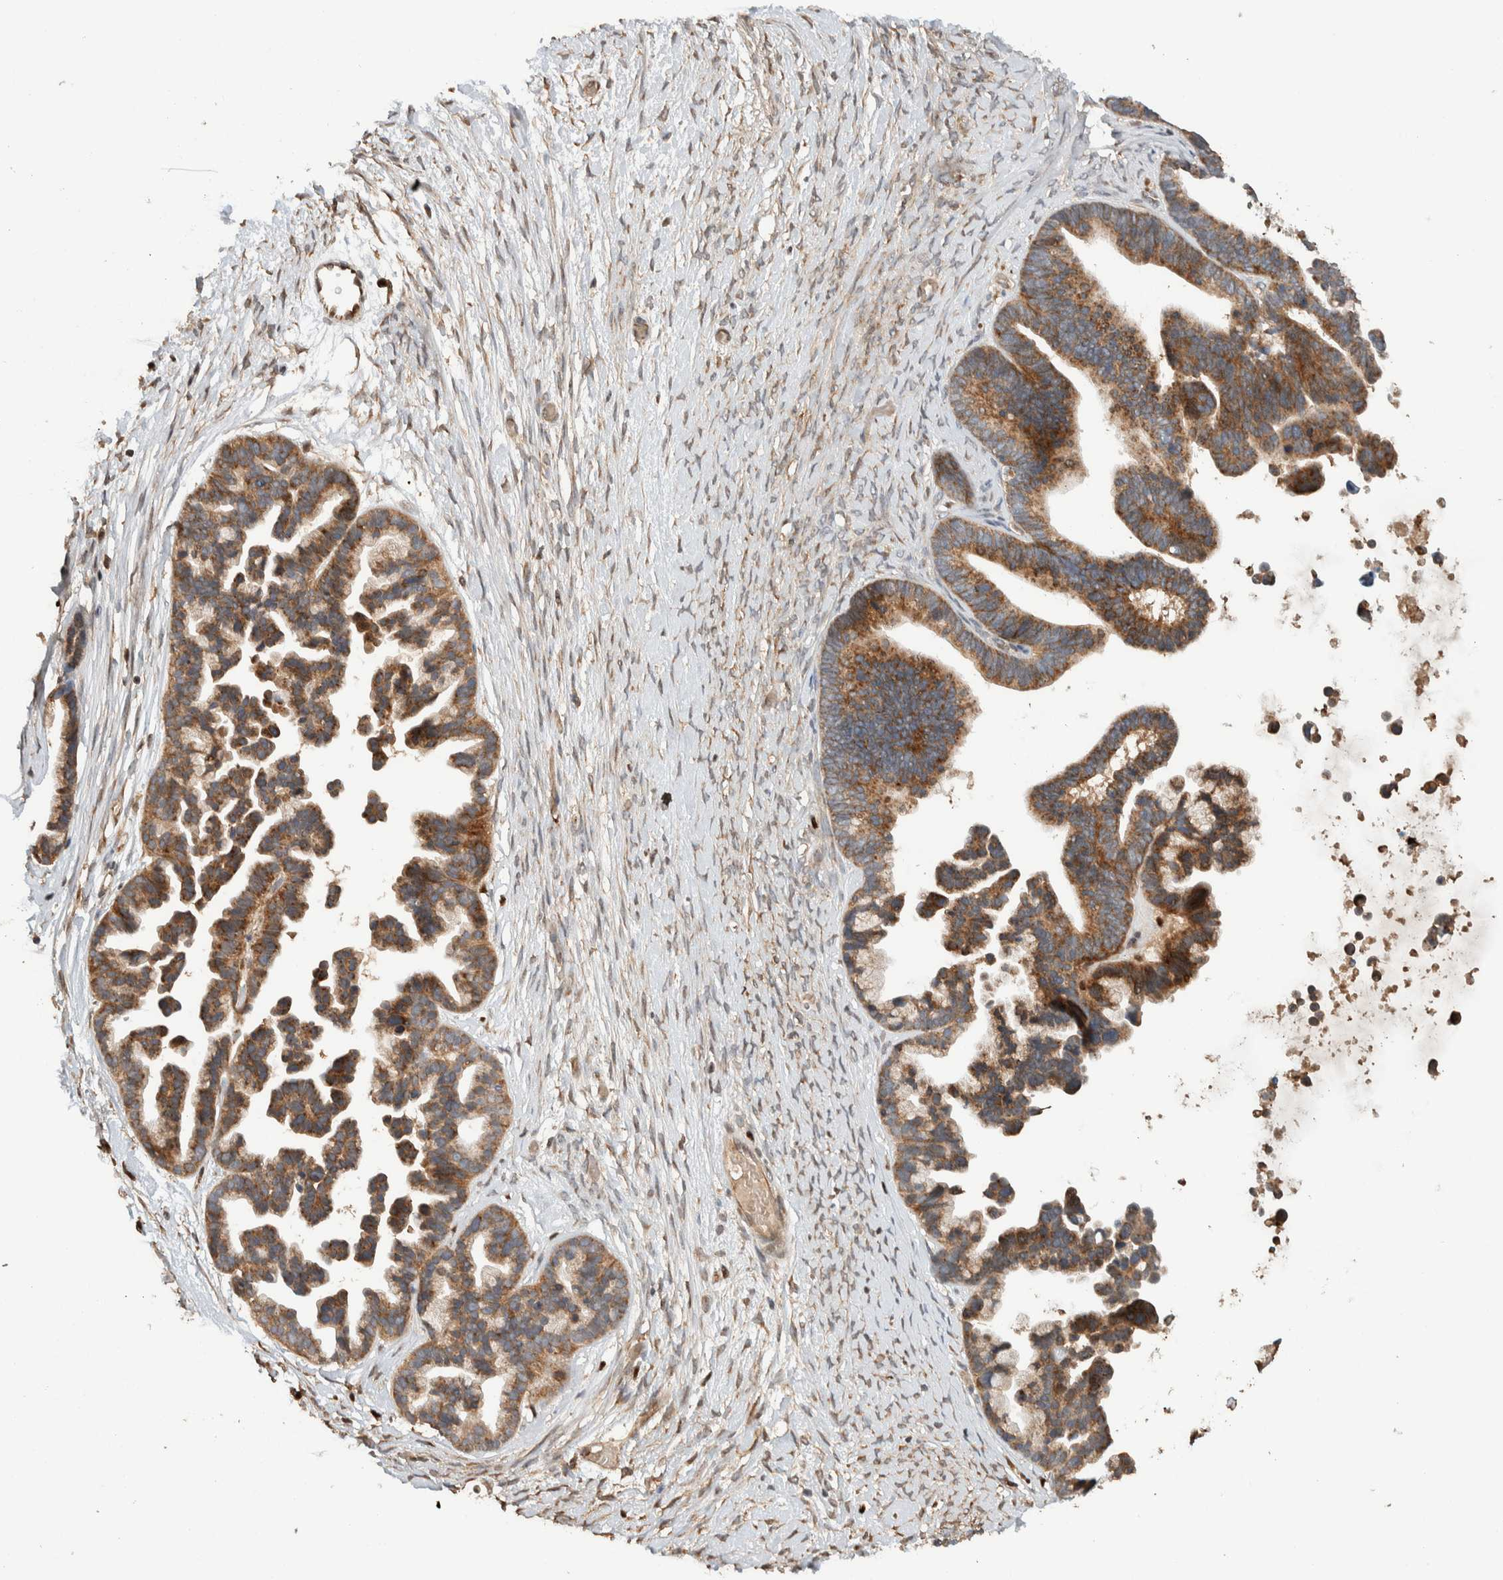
{"staining": {"intensity": "moderate", "quantity": ">75%", "location": "cytoplasmic/membranous"}, "tissue": "ovarian cancer", "cell_type": "Tumor cells", "image_type": "cancer", "snomed": [{"axis": "morphology", "description": "Cystadenocarcinoma, serous, NOS"}, {"axis": "topography", "description": "Ovary"}], "caption": "Immunohistochemical staining of serous cystadenocarcinoma (ovarian) demonstrates medium levels of moderate cytoplasmic/membranous protein expression in approximately >75% of tumor cells.", "gene": "VPS53", "patient": {"sex": "female", "age": 56}}